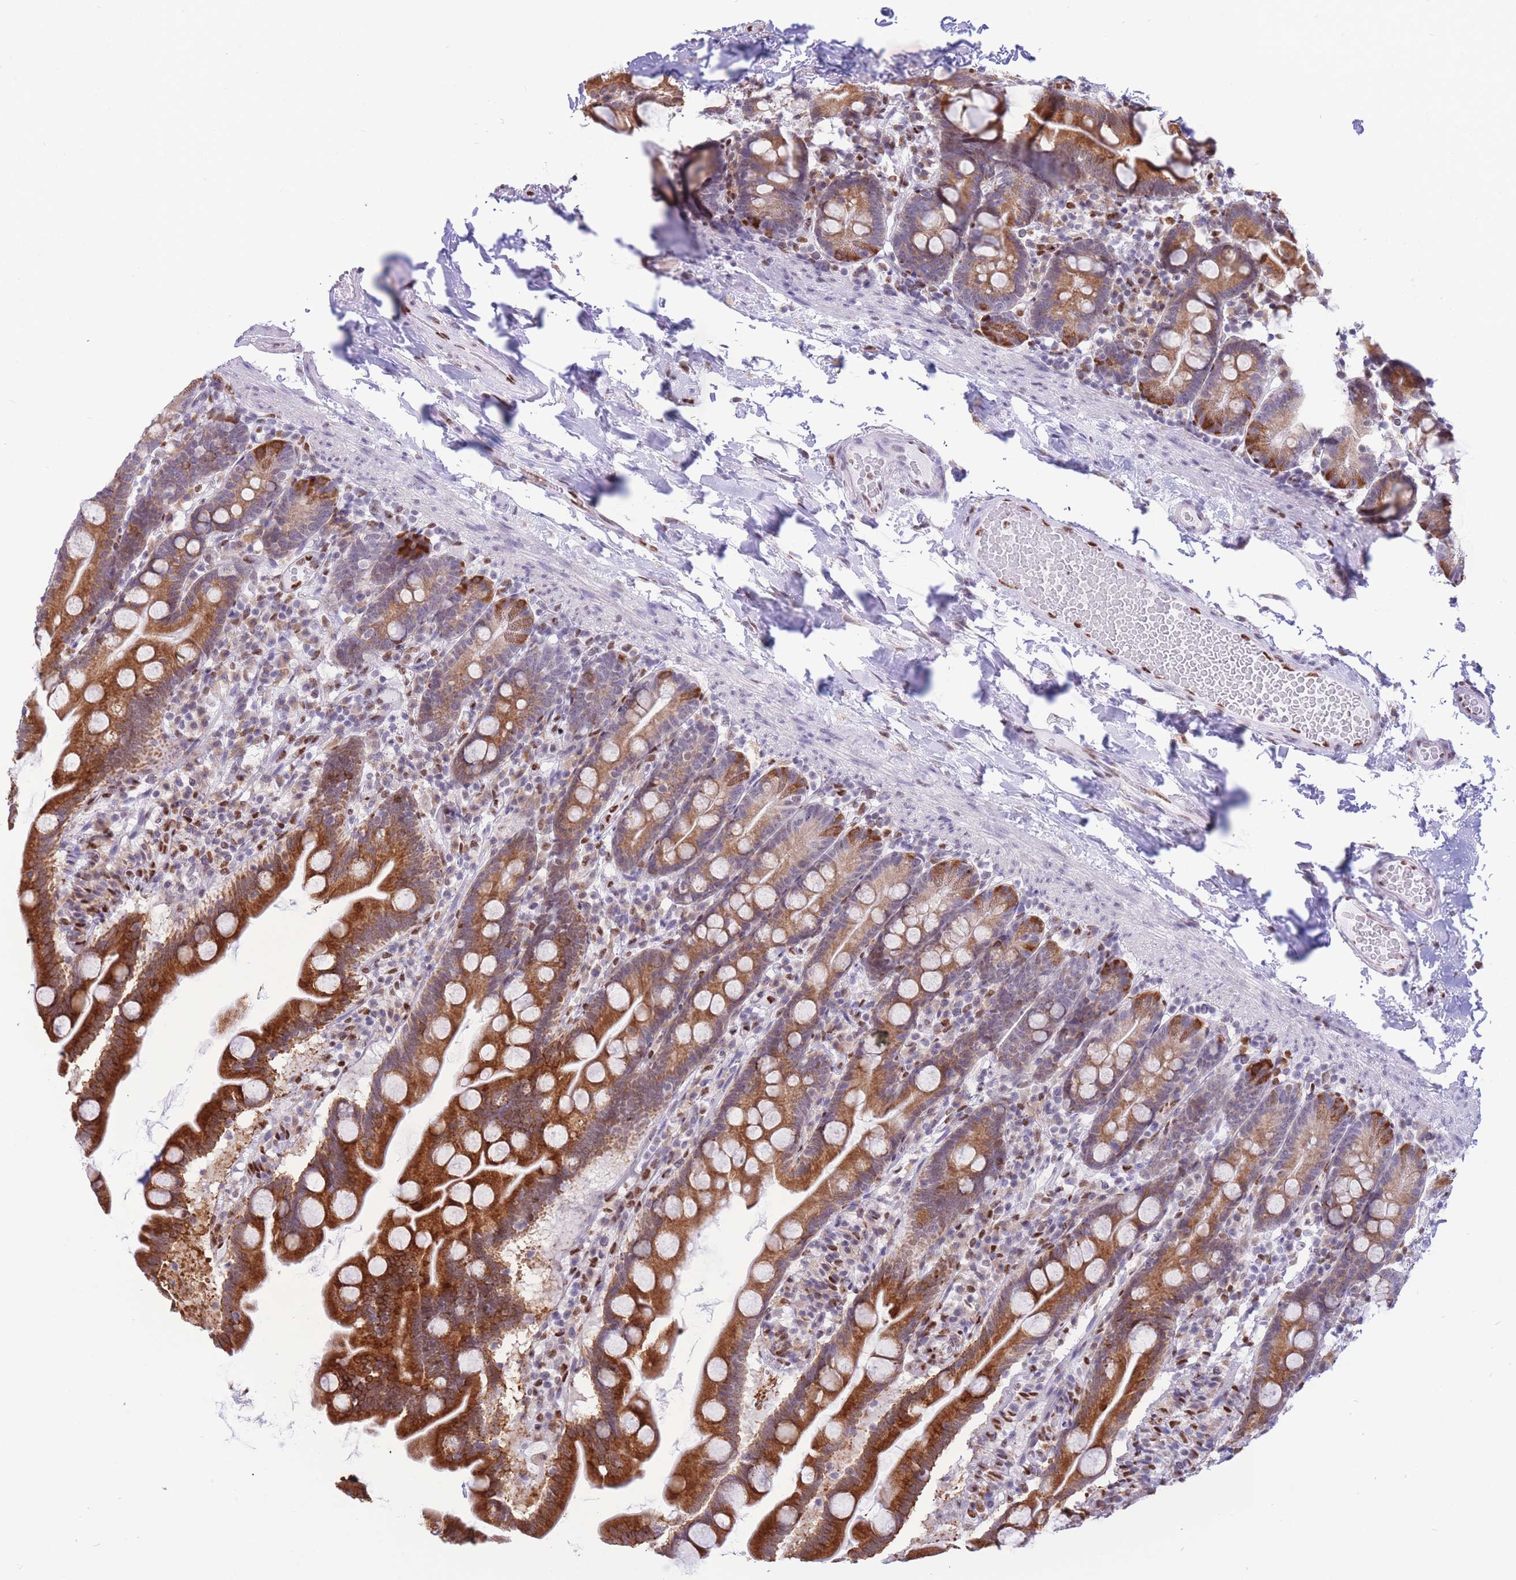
{"staining": {"intensity": "strong", "quantity": ">75%", "location": "cytoplasmic/membranous"}, "tissue": "small intestine", "cell_type": "Glandular cells", "image_type": "normal", "snomed": [{"axis": "morphology", "description": "Normal tissue, NOS"}, {"axis": "topography", "description": "Small intestine"}], "caption": "Small intestine stained for a protein displays strong cytoplasmic/membranous positivity in glandular cells. (Stains: DAB (3,3'-diaminobenzidine) in brown, nuclei in blue, Microscopy: brightfield microscopy at high magnification).", "gene": "FAM153A", "patient": {"sex": "female", "age": 68}}